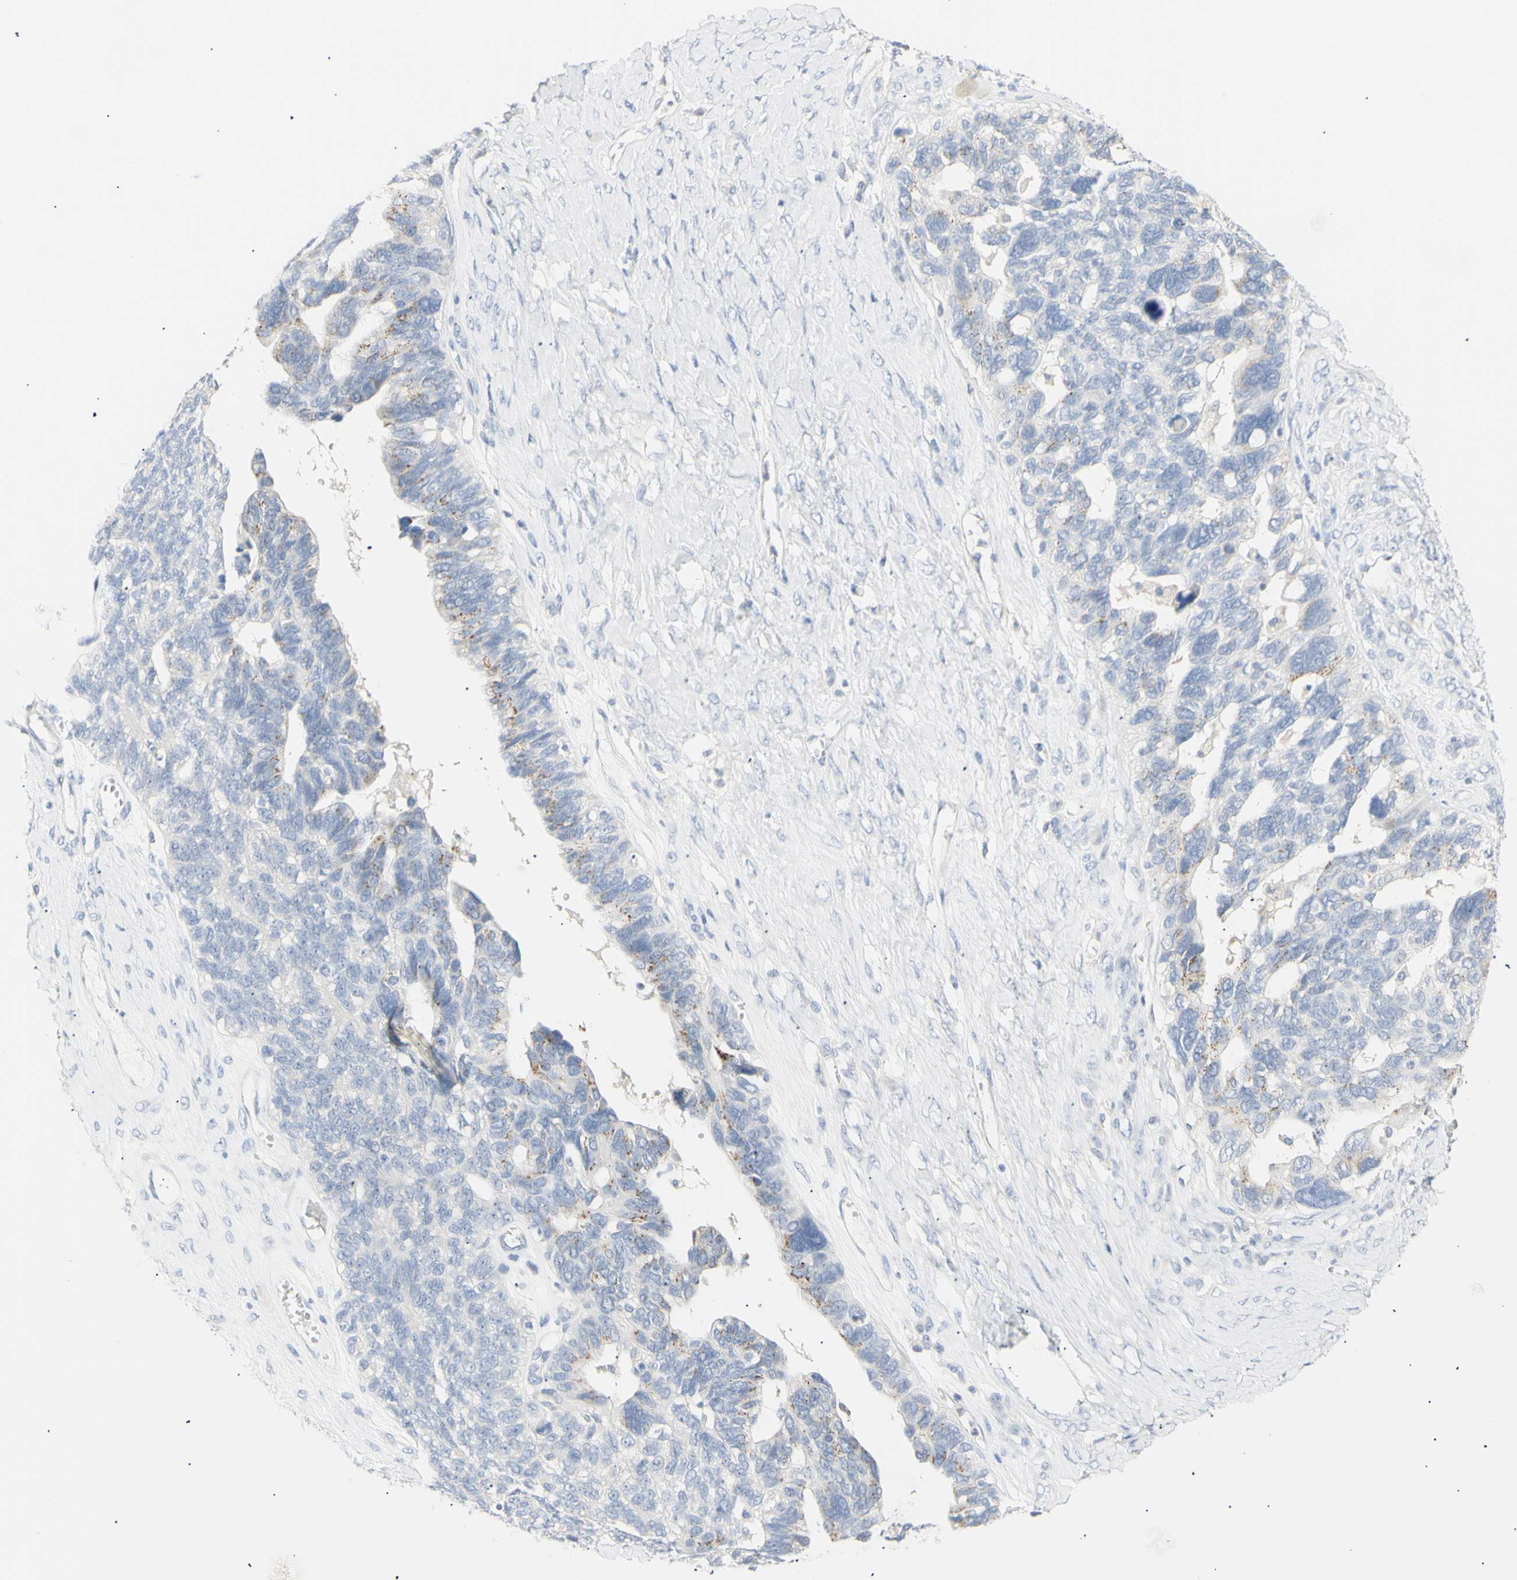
{"staining": {"intensity": "weak", "quantity": "<25%", "location": "cytoplasmic/membranous"}, "tissue": "ovarian cancer", "cell_type": "Tumor cells", "image_type": "cancer", "snomed": [{"axis": "morphology", "description": "Cystadenocarcinoma, serous, NOS"}, {"axis": "topography", "description": "Ovary"}], "caption": "Immunohistochemistry (IHC) of ovarian cancer shows no staining in tumor cells.", "gene": "B4GALNT3", "patient": {"sex": "female", "age": 79}}